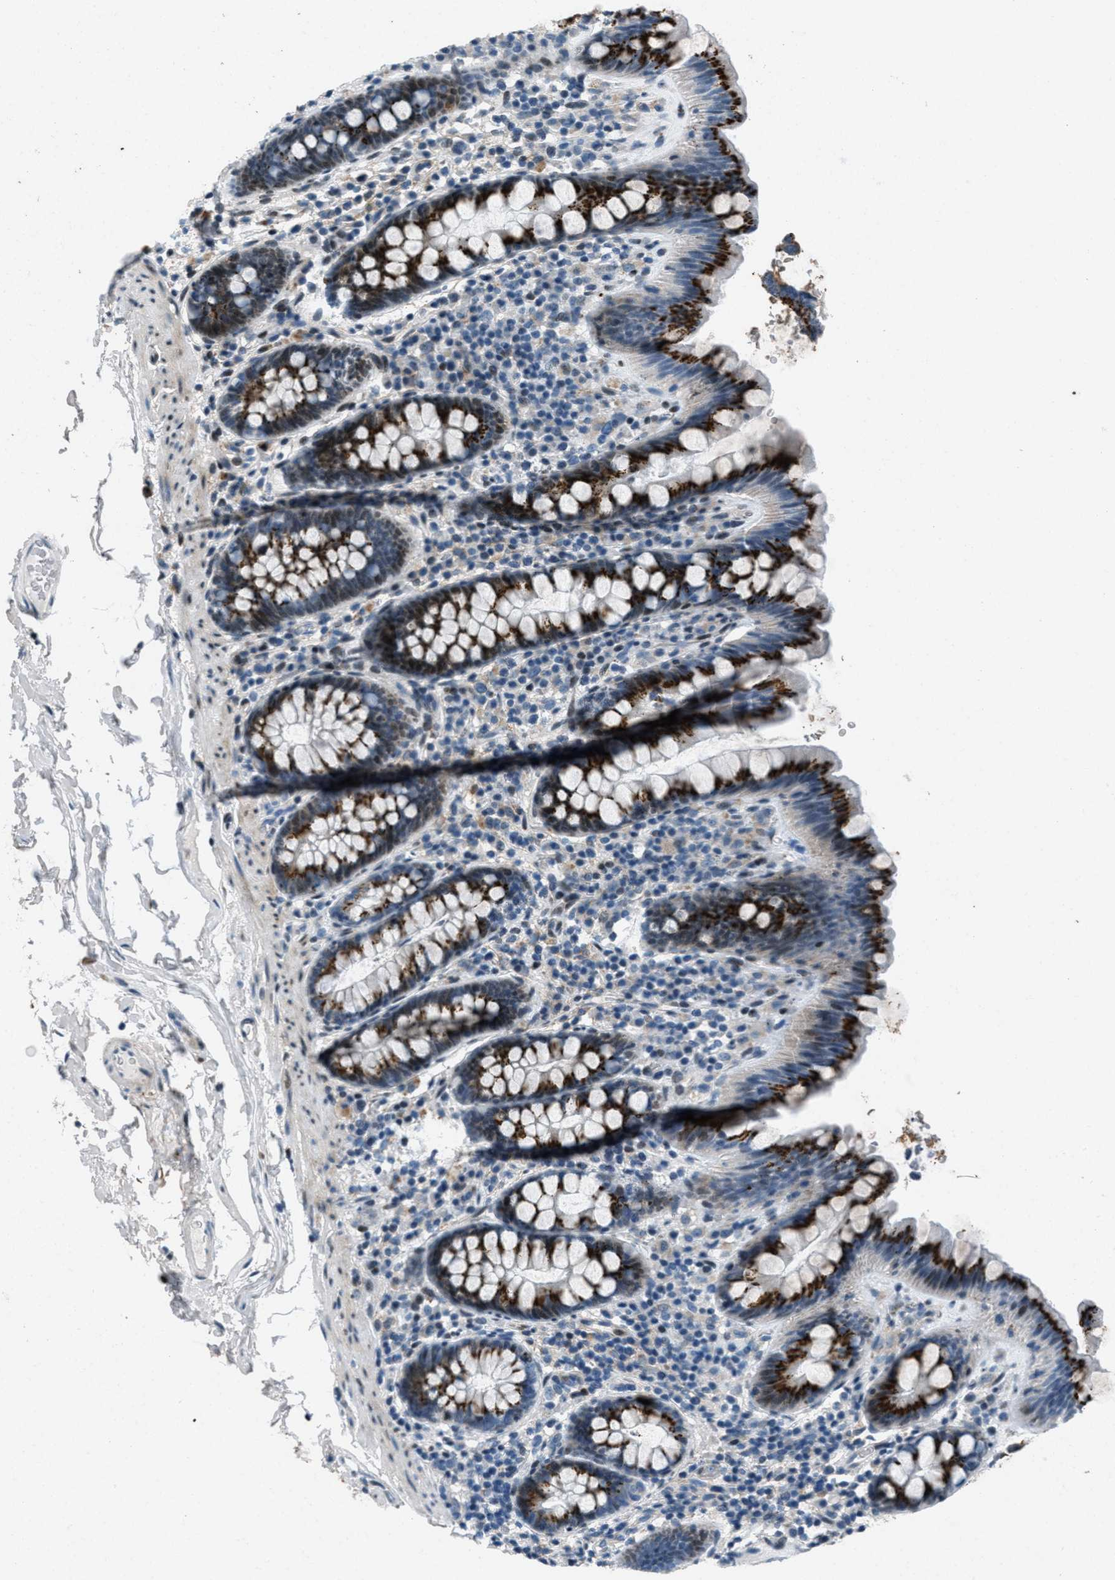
{"staining": {"intensity": "weak", "quantity": "25%-75%", "location": "cytoplasmic/membranous"}, "tissue": "colon", "cell_type": "Endothelial cells", "image_type": "normal", "snomed": [{"axis": "morphology", "description": "Normal tissue, NOS"}, {"axis": "topography", "description": "Colon"}], "caption": "The image shows immunohistochemical staining of benign colon. There is weak cytoplasmic/membranous positivity is appreciated in about 25%-75% of endothelial cells.", "gene": "GPC6", "patient": {"sex": "female", "age": 80}}